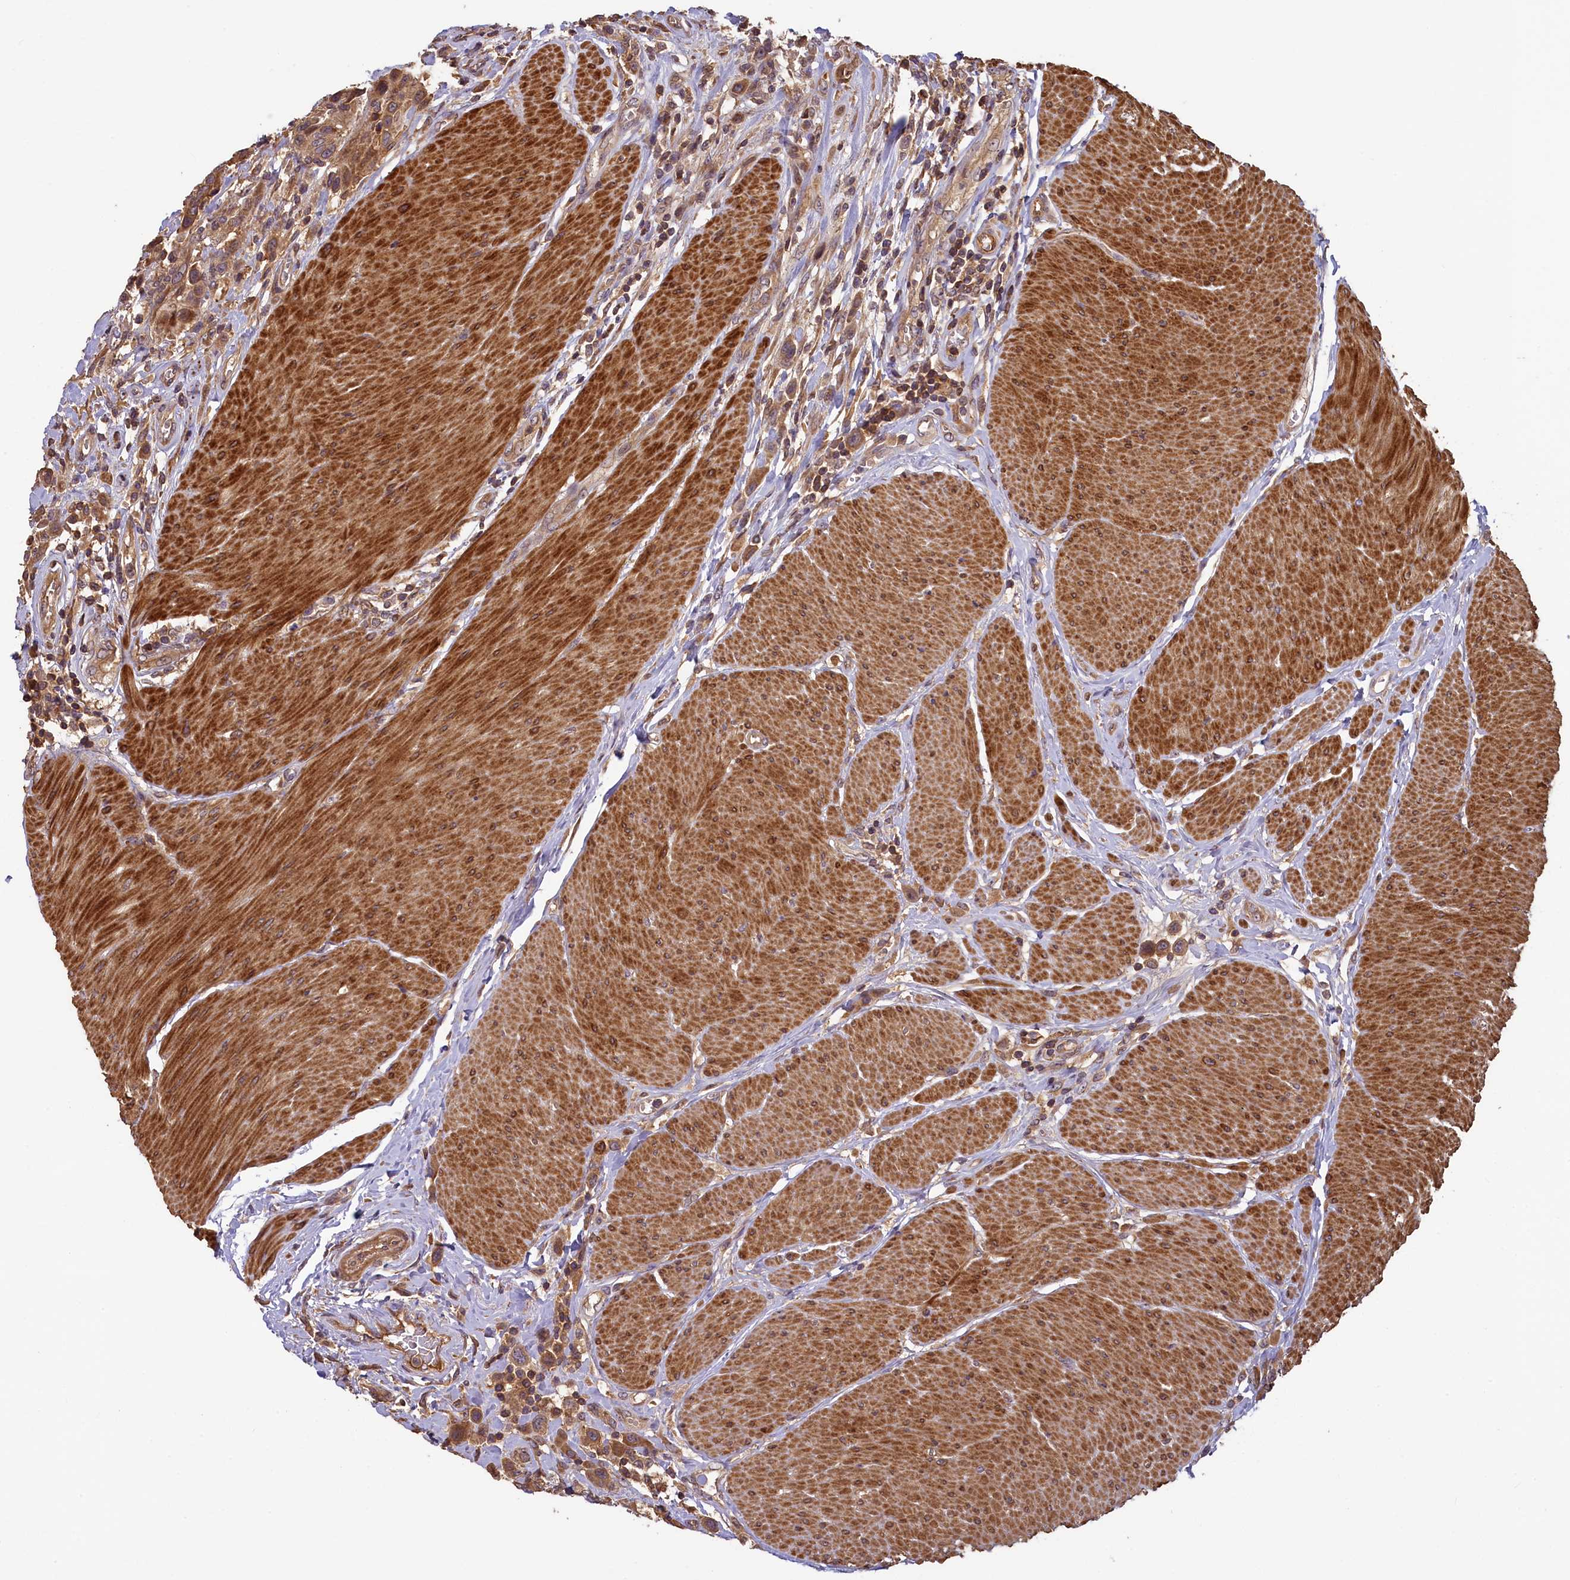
{"staining": {"intensity": "moderate", "quantity": ">75%", "location": "cytoplasmic/membranous"}, "tissue": "urothelial cancer", "cell_type": "Tumor cells", "image_type": "cancer", "snomed": [{"axis": "morphology", "description": "Urothelial carcinoma, High grade"}, {"axis": "topography", "description": "Urinary bladder"}], "caption": "Immunohistochemical staining of human urothelial carcinoma (high-grade) shows medium levels of moderate cytoplasmic/membranous protein positivity in approximately >75% of tumor cells.", "gene": "NUDT6", "patient": {"sex": "male", "age": 50}}